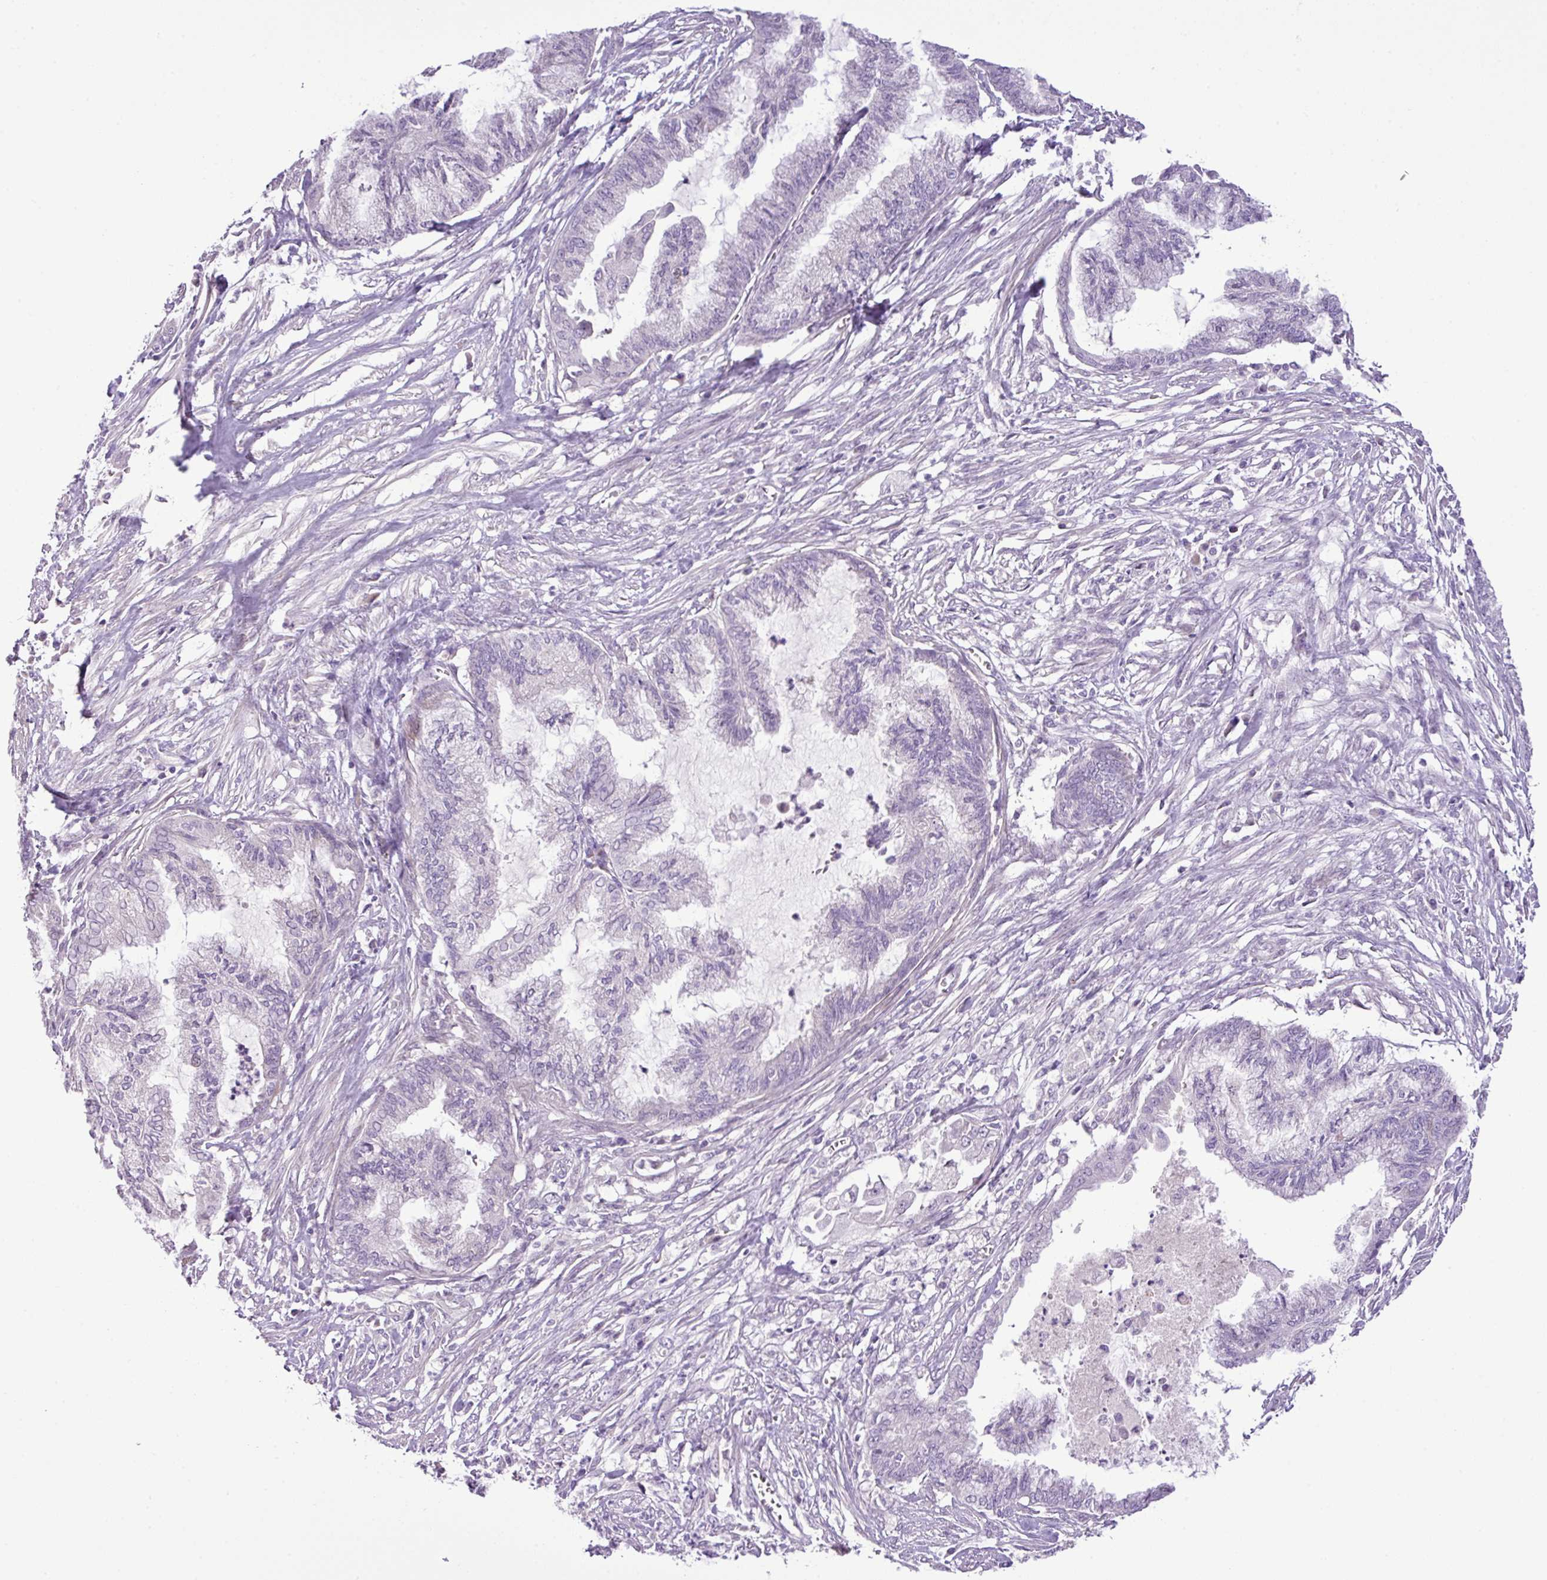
{"staining": {"intensity": "negative", "quantity": "none", "location": "none"}, "tissue": "endometrial cancer", "cell_type": "Tumor cells", "image_type": "cancer", "snomed": [{"axis": "morphology", "description": "Adenocarcinoma, NOS"}, {"axis": "topography", "description": "Endometrium"}], "caption": "Immunohistochemistry of endometrial adenocarcinoma exhibits no positivity in tumor cells.", "gene": "DNAJB13", "patient": {"sex": "female", "age": 86}}